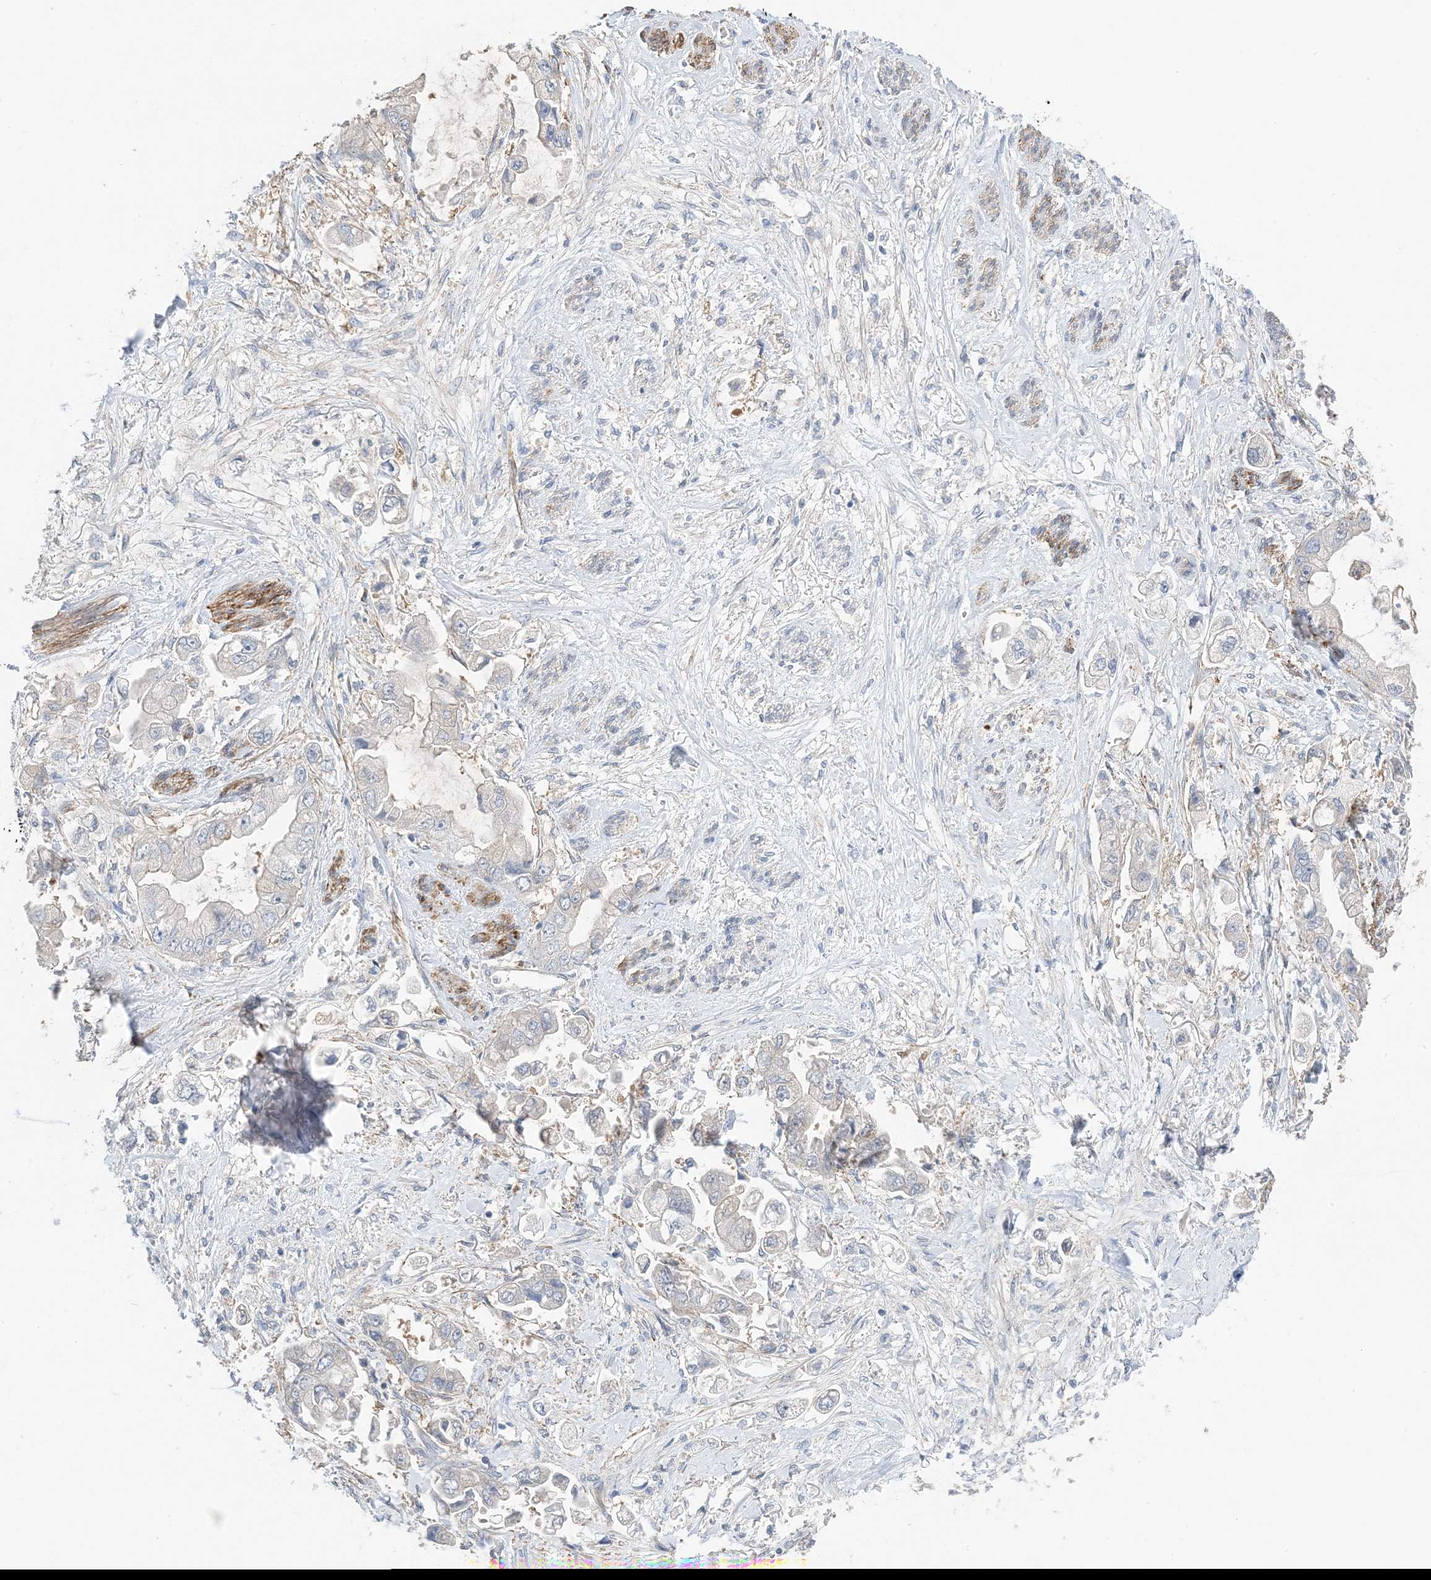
{"staining": {"intensity": "negative", "quantity": "none", "location": "none"}, "tissue": "stomach cancer", "cell_type": "Tumor cells", "image_type": "cancer", "snomed": [{"axis": "morphology", "description": "Adenocarcinoma, NOS"}, {"axis": "topography", "description": "Stomach"}], "caption": "Tumor cells show no significant protein staining in adenocarcinoma (stomach).", "gene": "KIFBP", "patient": {"sex": "male", "age": 62}}